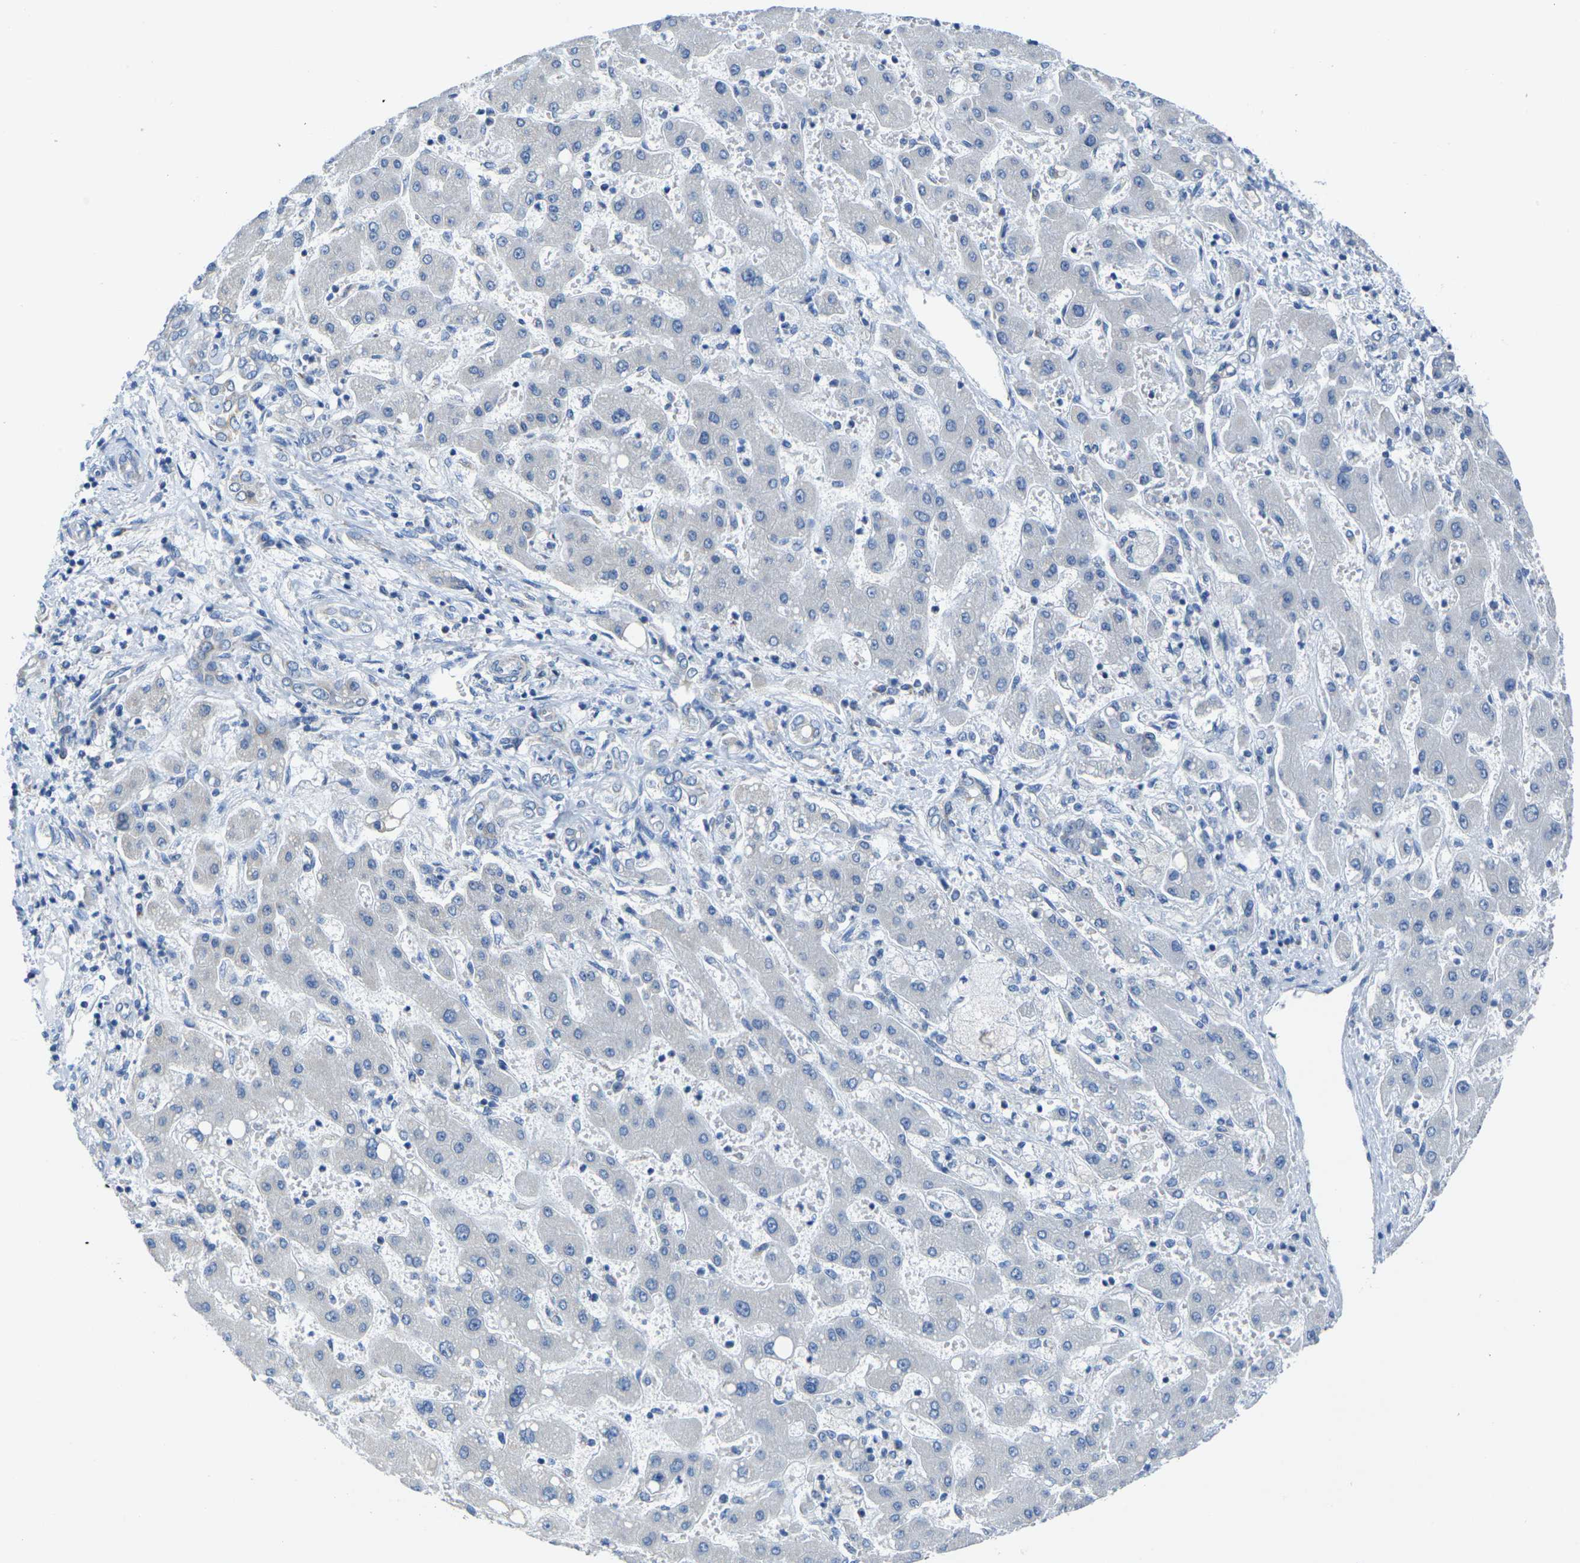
{"staining": {"intensity": "negative", "quantity": "none", "location": "none"}, "tissue": "liver cancer", "cell_type": "Tumor cells", "image_type": "cancer", "snomed": [{"axis": "morphology", "description": "Cholangiocarcinoma"}, {"axis": "topography", "description": "Liver"}], "caption": "Human cholangiocarcinoma (liver) stained for a protein using IHC demonstrates no expression in tumor cells.", "gene": "TMEM204", "patient": {"sex": "male", "age": 50}}